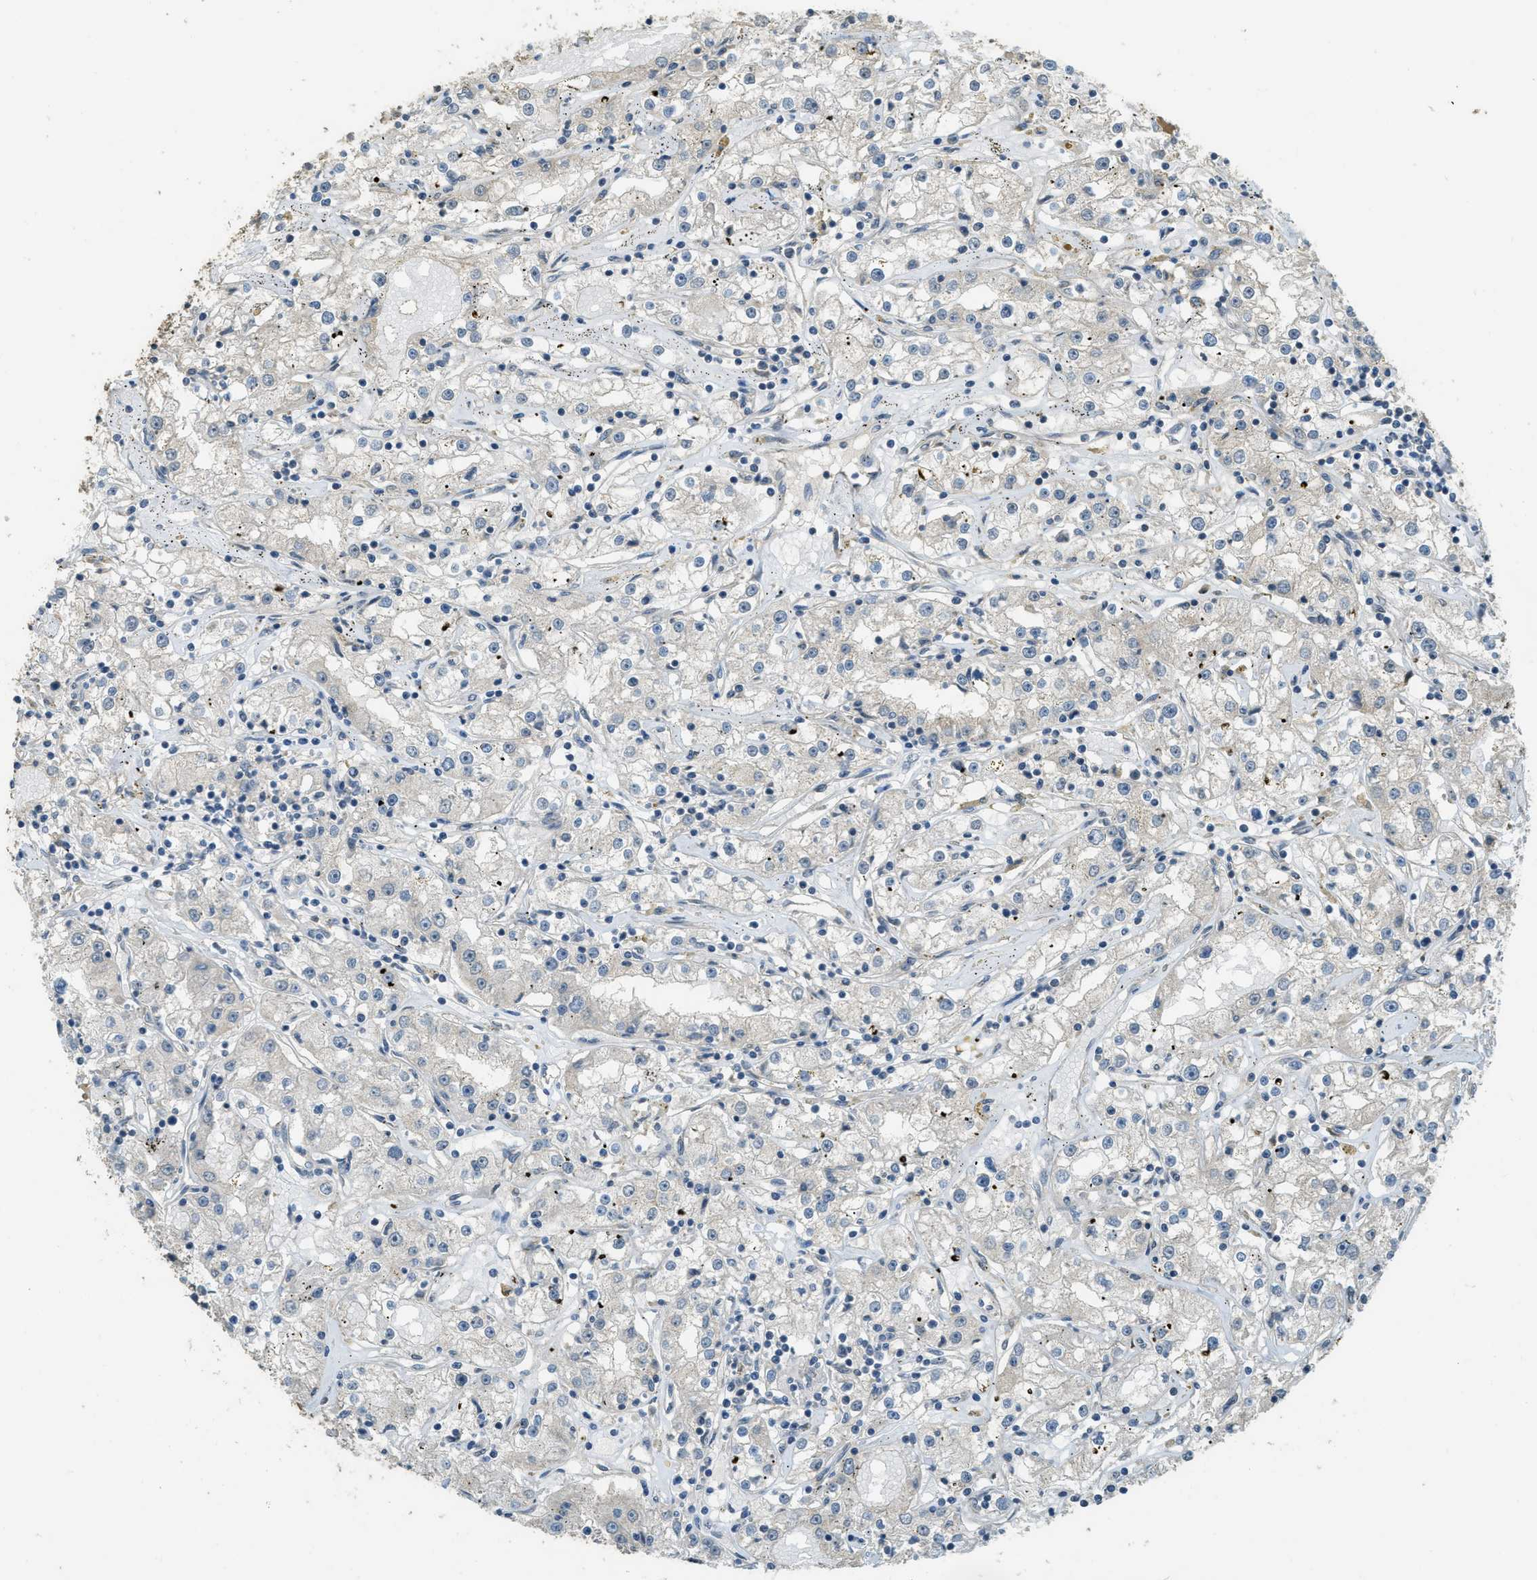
{"staining": {"intensity": "negative", "quantity": "none", "location": "none"}, "tissue": "renal cancer", "cell_type": "Tumor cells", "image_type": "cancer", "snomed": [{"axis": "morphology", "description": "Adenocarcinoma, NOS"}, {"axis": "topography", "description": "Kidney"}], "caption": "DAB immunohistochemical staining of human renal cancer (adenocarcinoma) shows no significant positivity in tumor cells.", "gene": "IGF2BP2", "patient": {"sex": "male", "age": 56}}